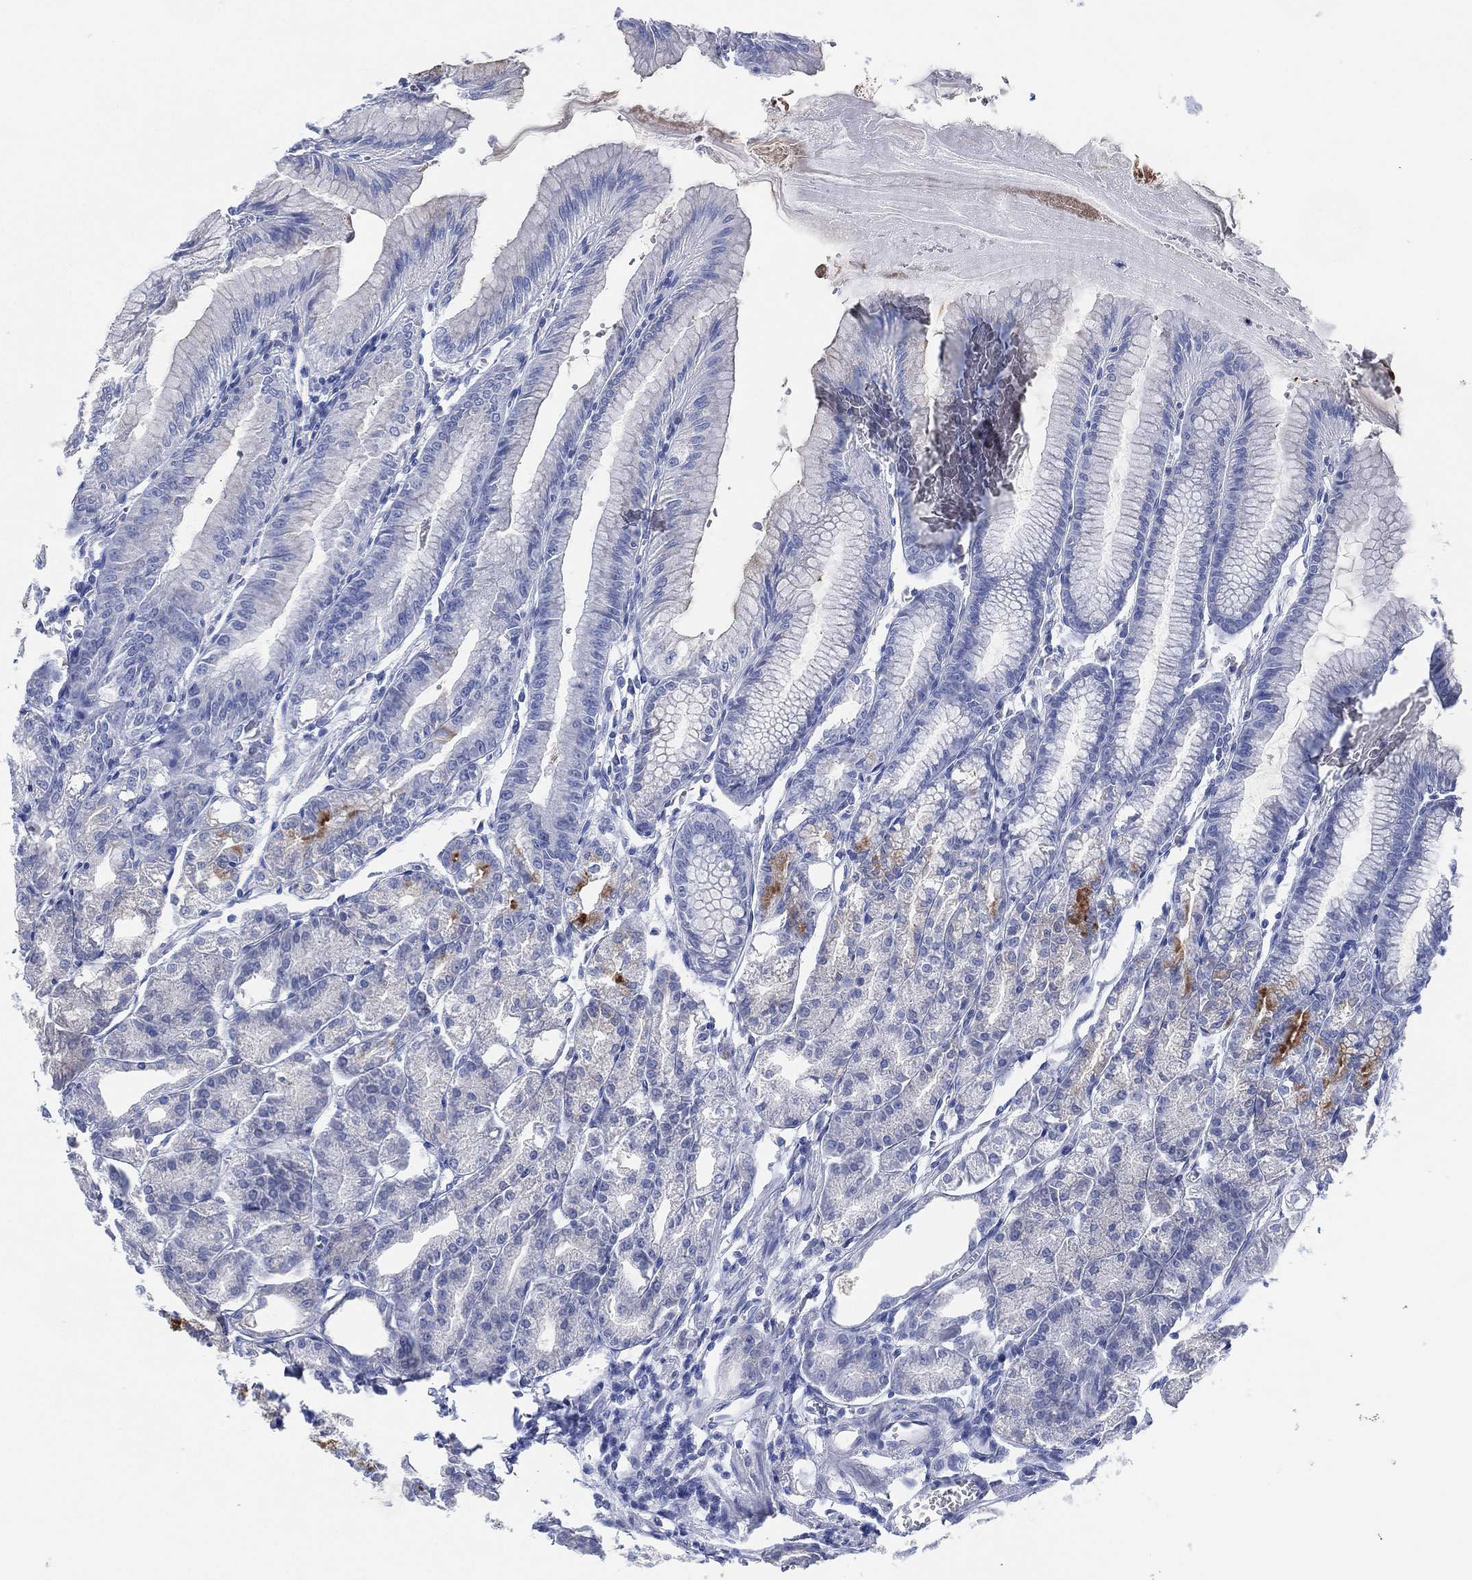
{"staining": {"intensity": "strong", "quantity": "<25%", "location": "cytoplasmic/membranous"}, "tissue": "stomach", "cell_type": "Glandular cells", "image_type": "normal", "snomed": [{"axis": "morphology", "description": "Normal tissue, NOS"}, {"axis": "topography", "description": "Stomach, lower"}], "caption": "Immunohistochemistry photomicrograph of unremarkable stomach stained for a protein (brown), which shows medium levels of strong cytoplasmic/membranous positivity in about <25% of glandular cells.", "gene": "ADAD2", "patient": {"sex": "male", "age": 71}}